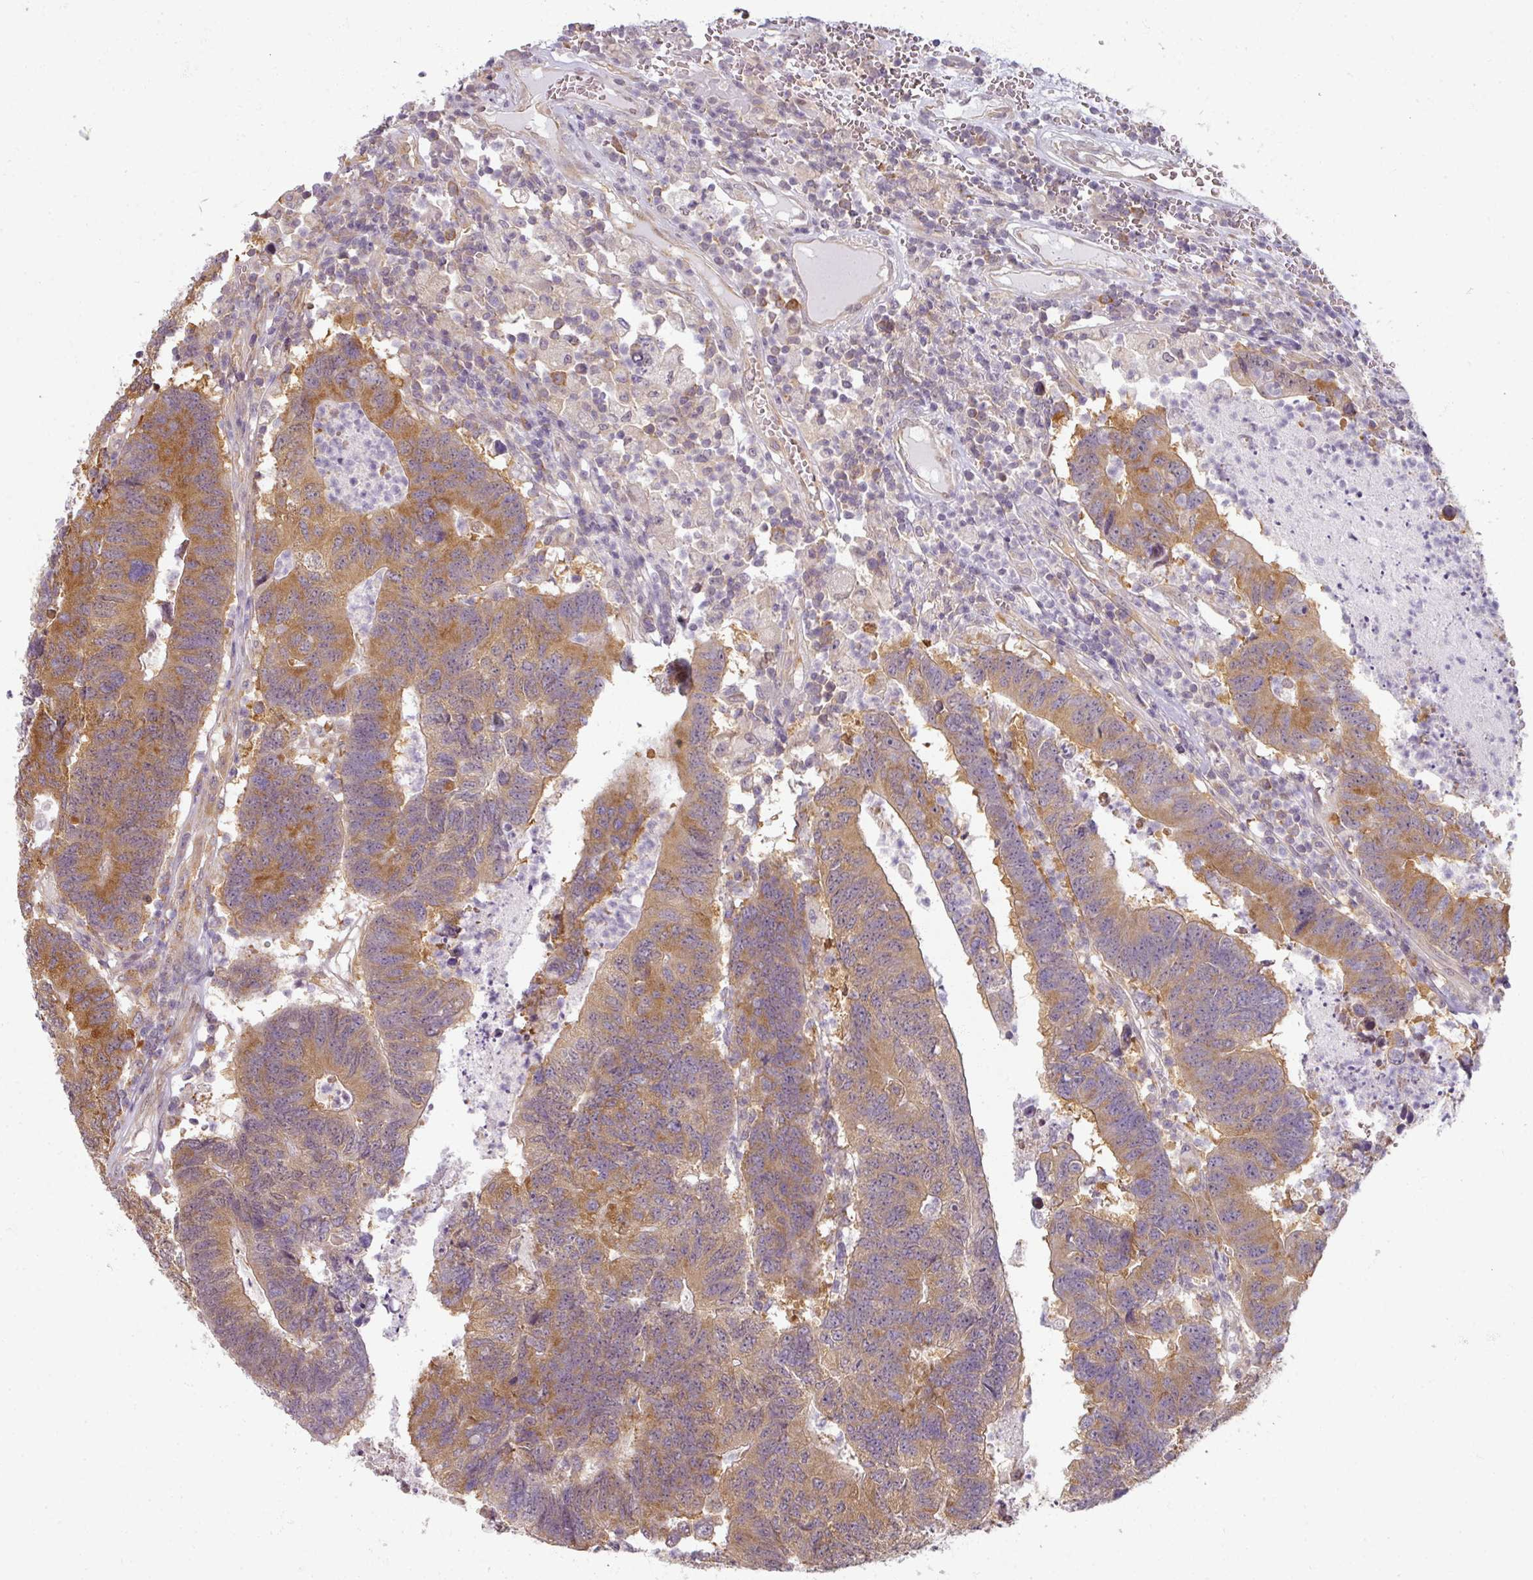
{"staining": {"intensity": "moderate", "quantity": ">75%", "location": "cytoplasmic/membranous"}, "tissue": "colorectal cancer", "cell_type": "Tumor cells", "image_type": "cancer", "snomed": [{"axis": "morphology", "description": "Adenocarcinoma, NOS"}, {"axis": "topography", "description": "Colon"}], "caption": "Immunohistochemical staining of human colorectal adenocarcinoma reveals medium levels of moderate cytoplasmic/membranous staining in approximately >75% of tumor cells.", "gene": "AGPAT4", "patient": {"sex": "female", "age": 48}}